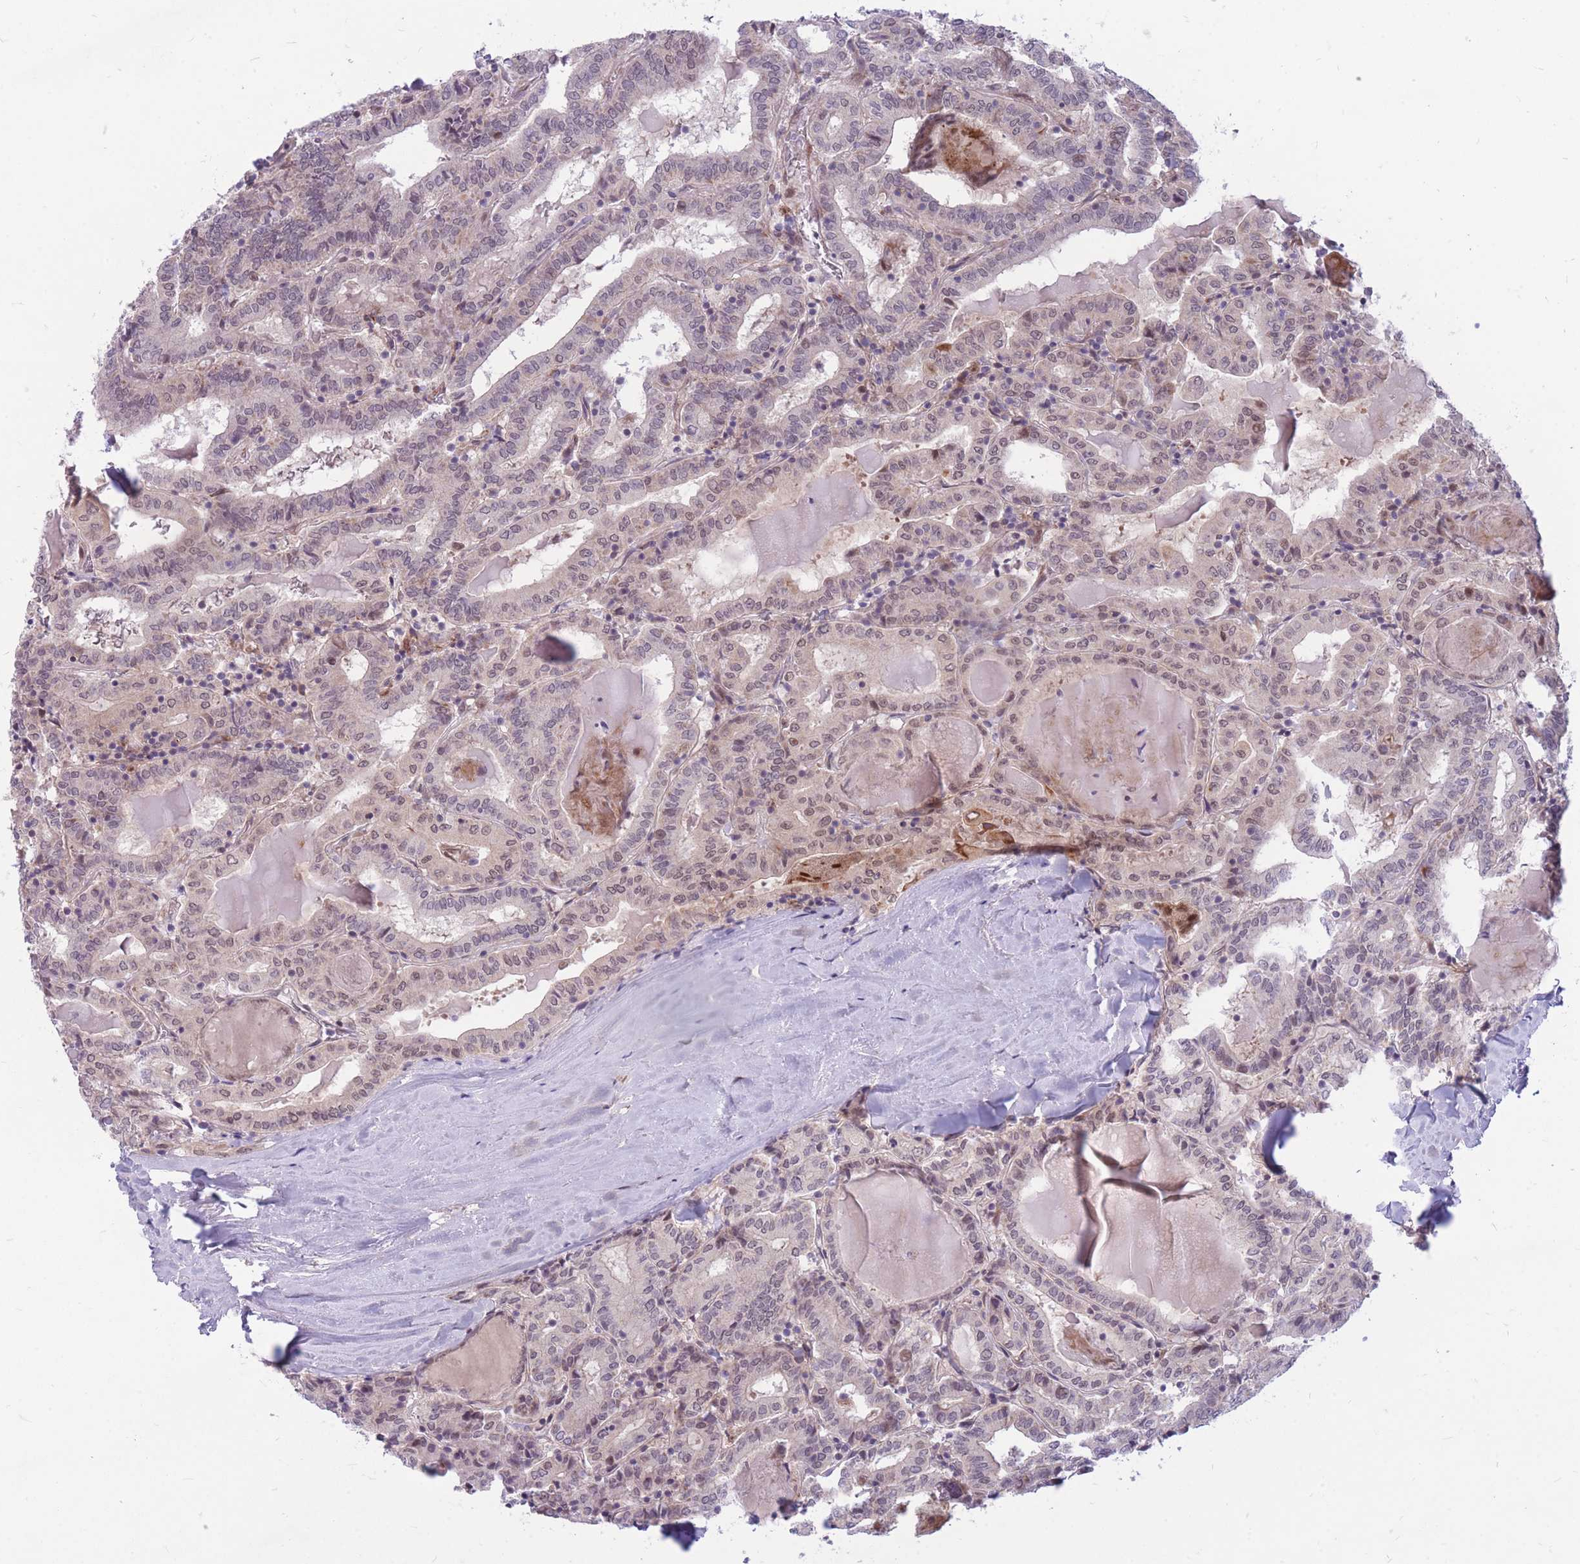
{"staining": {"intensity": "weak", "quantity": "<25%", "location": "nuclear"}, "tissue": "thyroid cancer", "cell_type": "Tumor cells", "image_type": "cancer", "snomed": [{"axis": "morphology", "description": "Papillary adenocarcinoma, NOS"}, {"axis": "topography", "description": "Thyroid gland"}], "caption": "This is an immunohistochemistry histopathology image of human papillary adenocarcinoma (thyroid). There is no expression in tumor cells.", "gene": "ERCC2", "patient": {"sex": "female", "age": 72}}